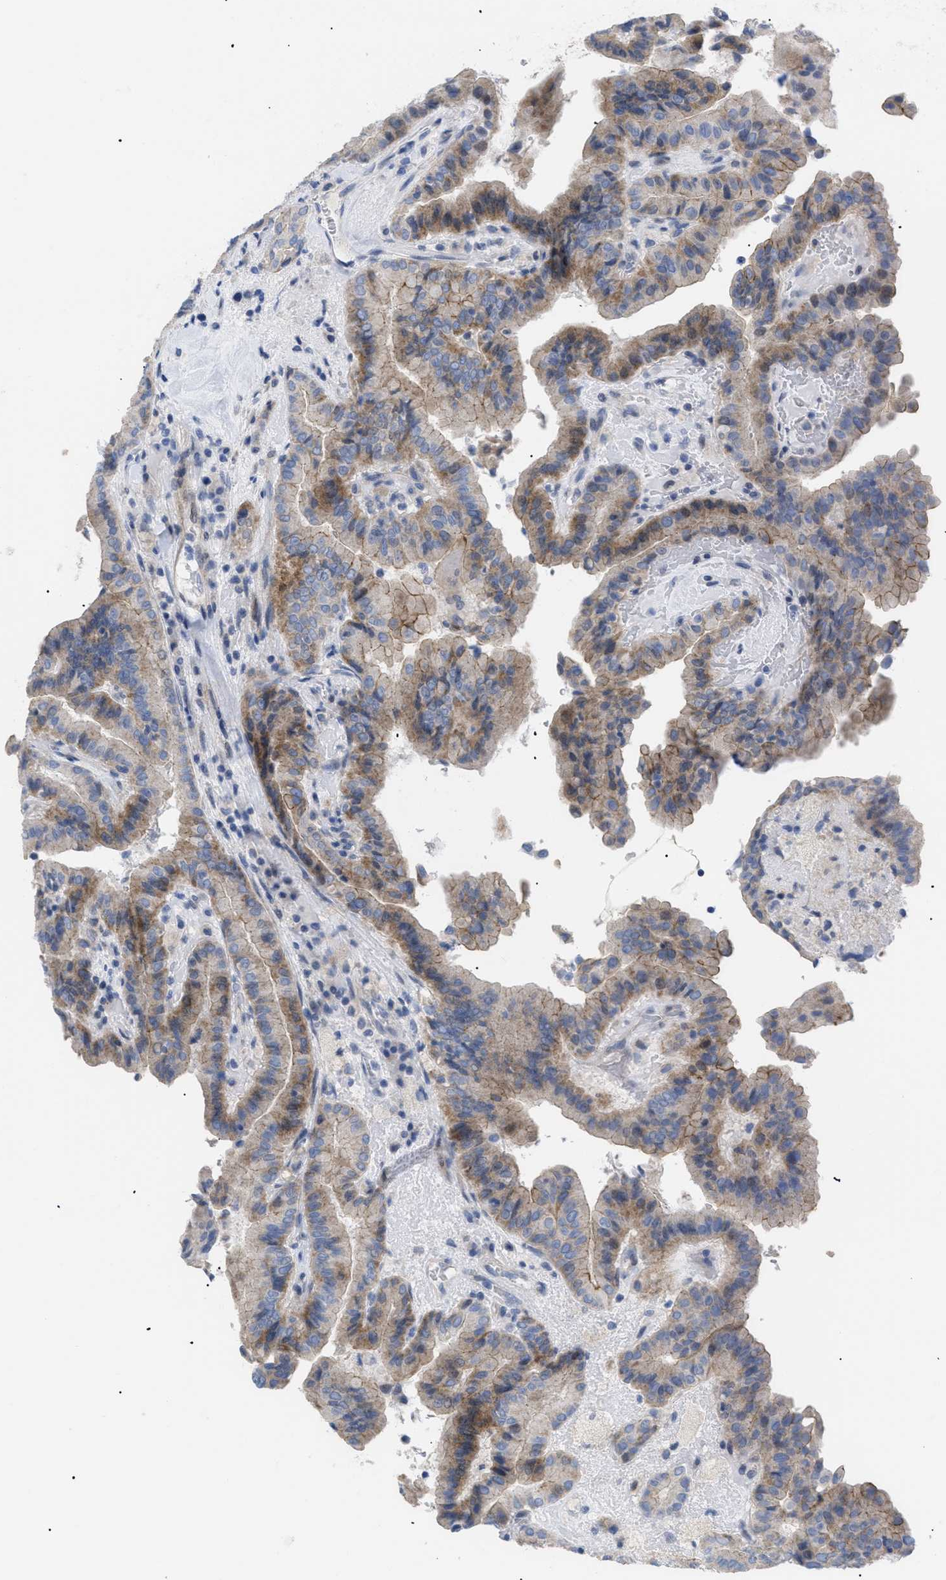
{"staining": {"intensity": "moderate", "quantity": "25%-75%", "location": "cytoplasmic/membranous"}, "tissue": "thyroid cancer", "cell_type": "Tumor cells", "image_type": "cancer", "snomed": [{"axis": "morphology", "description": "Papillary adenocarcinoma, NOS"}, {"axis": "topography", "description": "Thyroid gland"}], "caption": "An image showing moderate cytoplasmic/membranous positivity in approximately 25%-75% of tumor cells in thyroid papillary adenocarcinoma, as visualized by brown immunohistochemical staining.", "gene": "CAV3", "patient": {"sex": "male", "age": 33}}